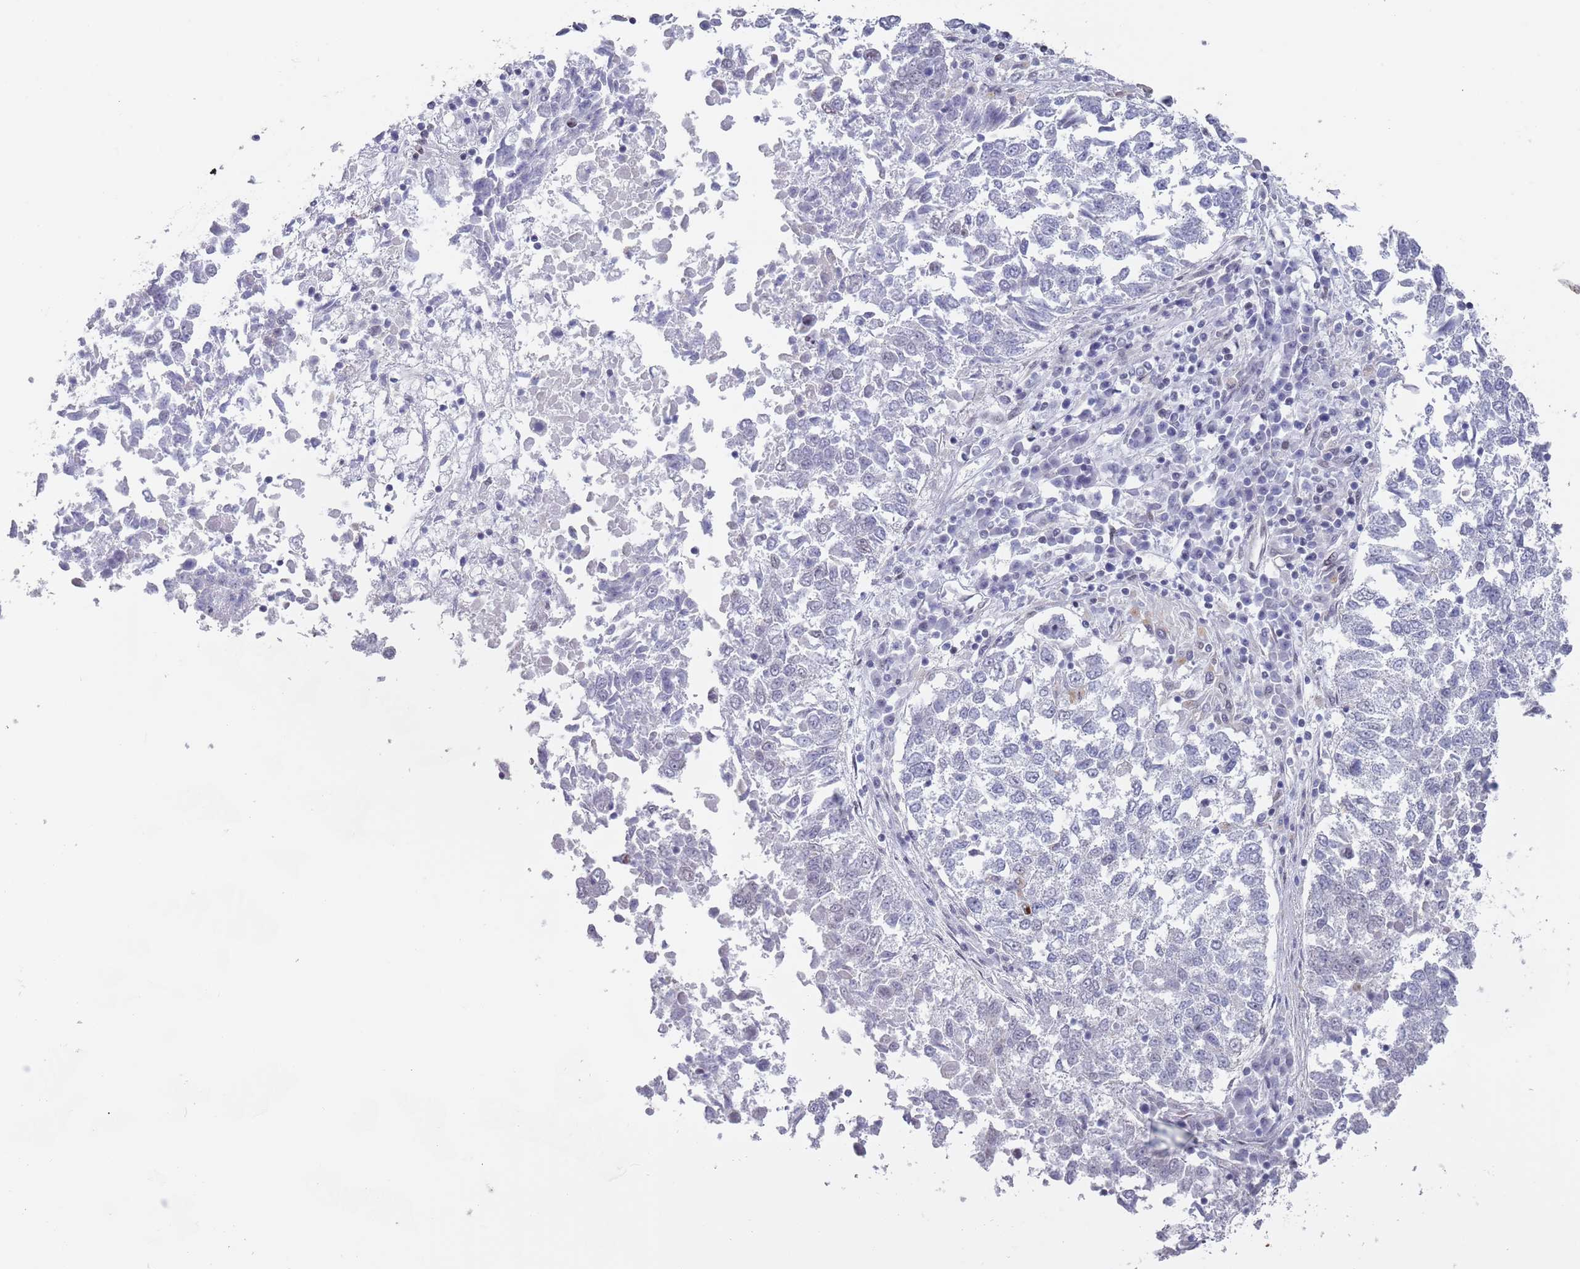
{"staining": {"intensity": "negative", "quantity": "none", "location": "none"}, "tissue": "lung cancer", "cell_type": "Tumor cells", "image_type": "cancer", "snomed": [{"axis": "morphology", "description": "Squamous cell carcinoma, NOS"}, {"axis": "topography", "description": "Lung"}], "caption": "A photomicrograph of human squamous cell carcinoma (lung) is negative for staining in tumor cells.", "gene": "MFSD12", "patient": {"sex": "male", "age": 73}}